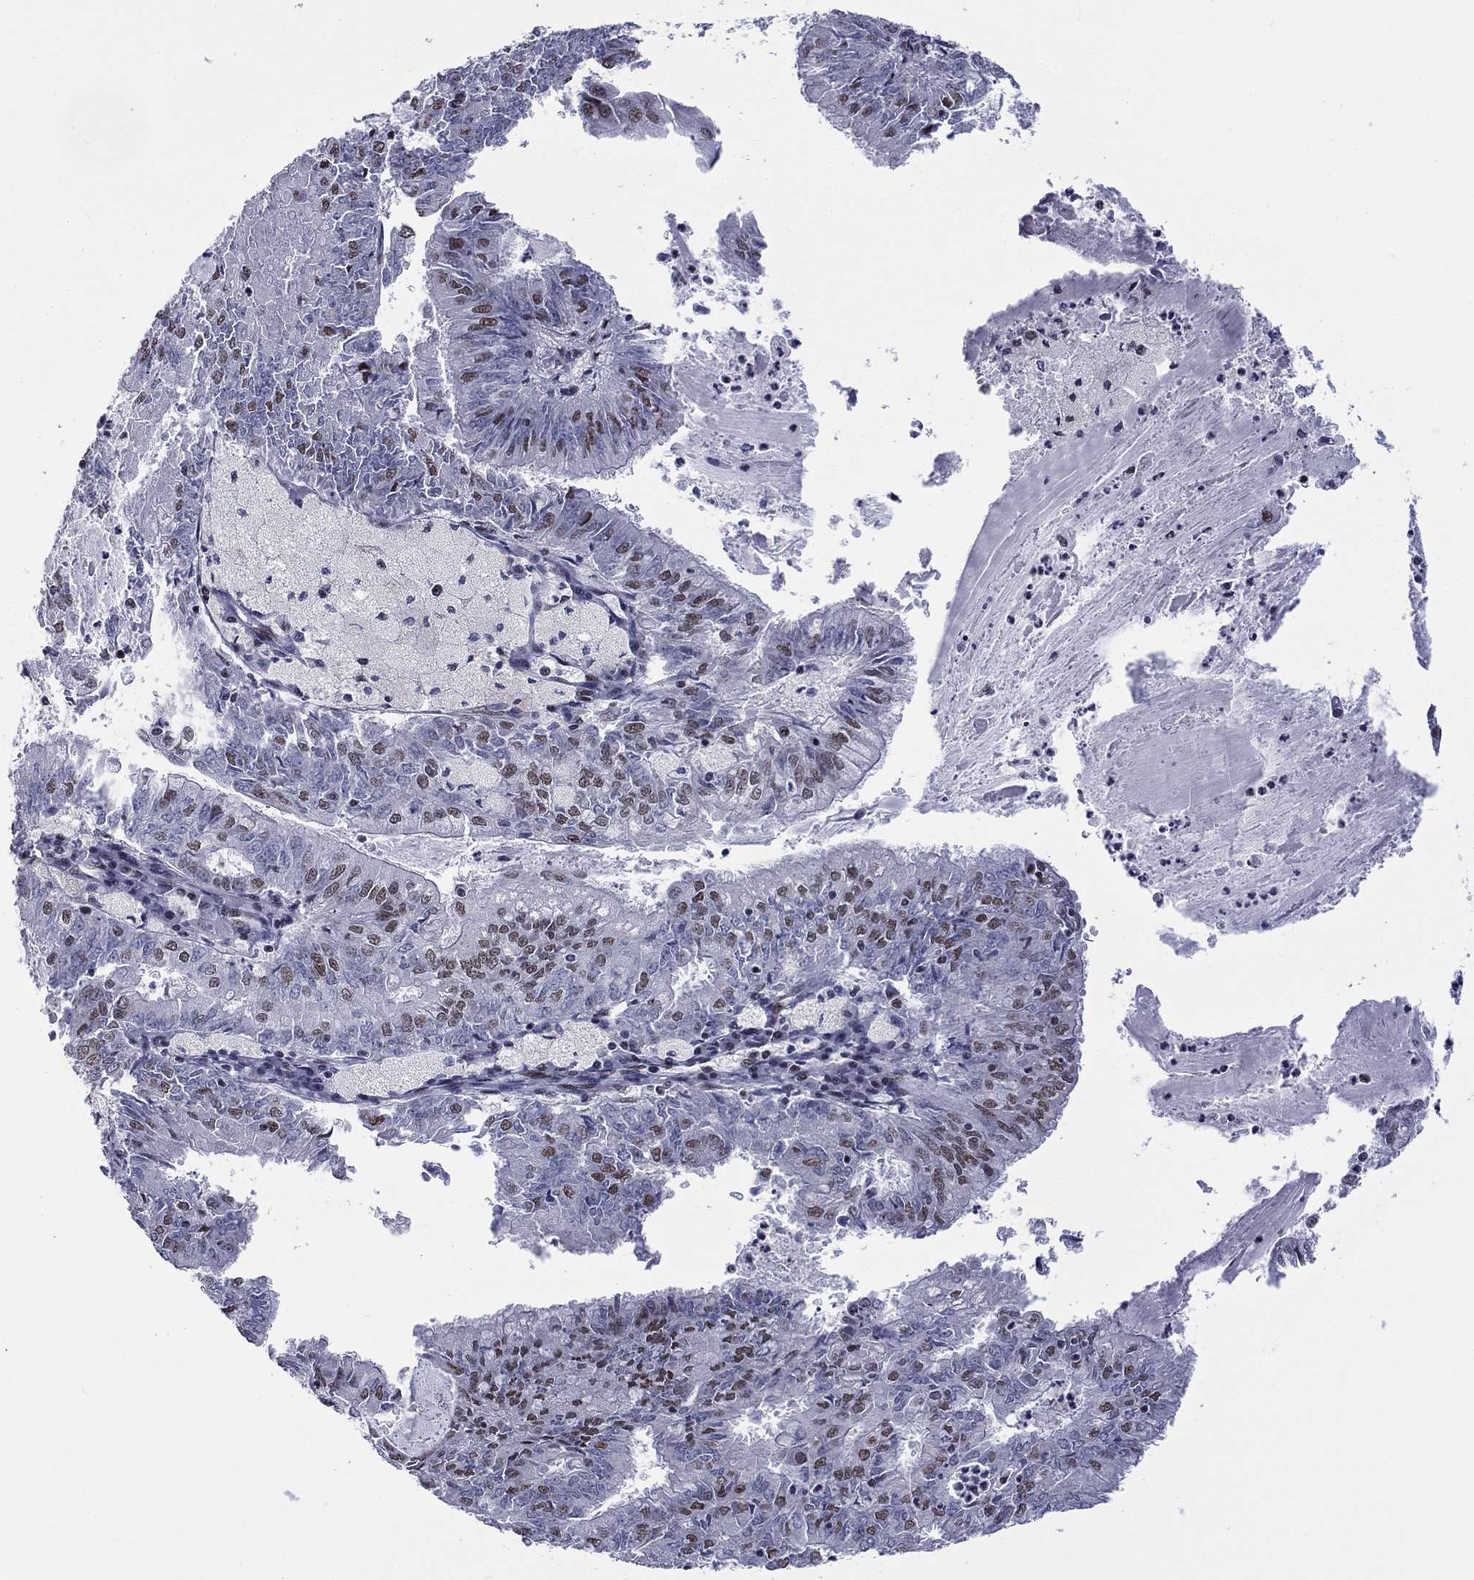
{"staining": {"intensity": "moderate", "quantity": "<25%", "location": "nuclear"}, "tissue": "endometrial cancer", "cell_type": "Tumor cells", "image_type": "cancer", "snomed": [{"axis": "morphology", "description": "Adenocarcinoma, NOS"}, {"axis": "topography", "description": "Endometrium"}], "caption": "Protein staining displays moderate nuclear positivity in approximately <25% of tumor cells in endometrial adenocarcinoma. (DAB (3,3'-diaminobenzidine) = brown stain, brightfield microscopy at high magnification).", "gene": "ETV5", "patient": {"sex": "female", "age": 57}}